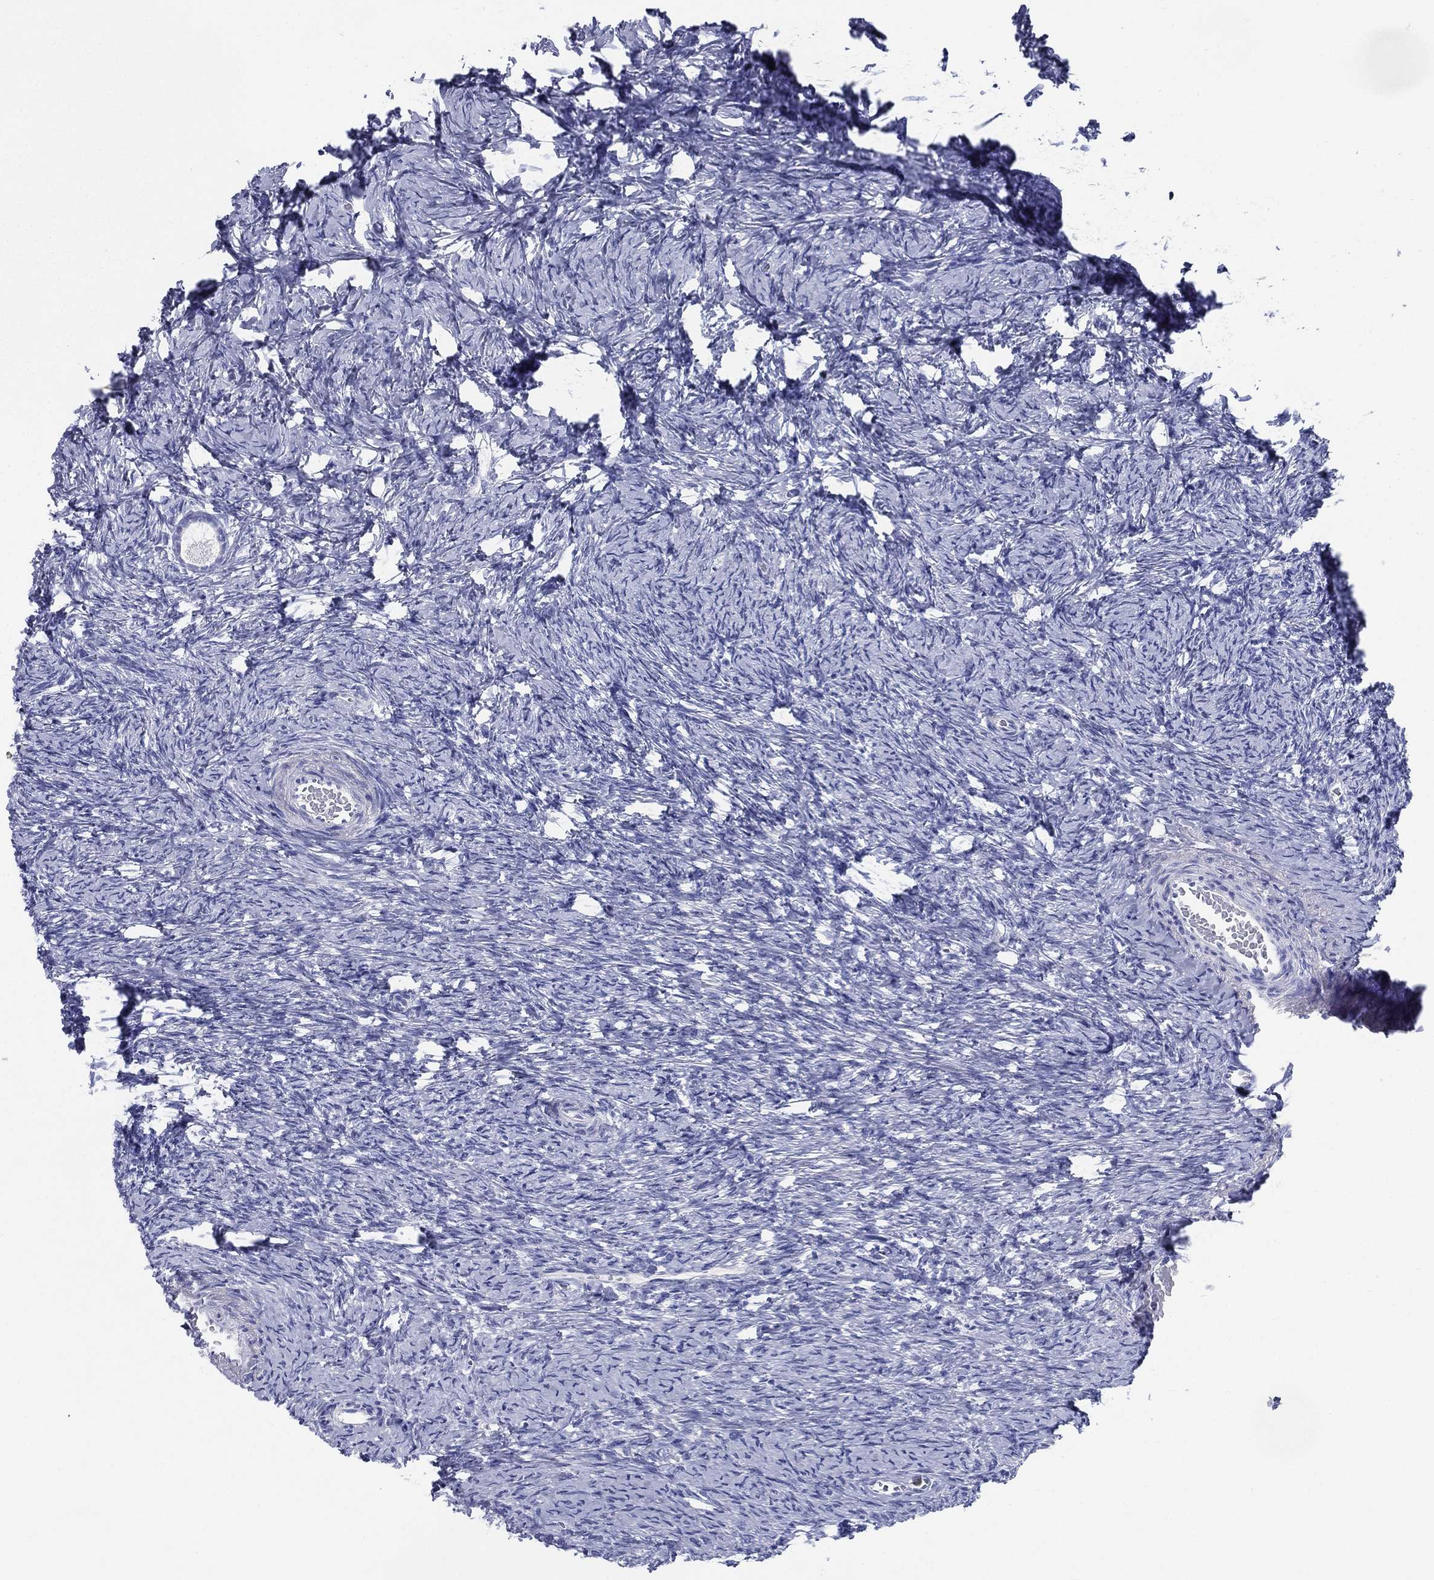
{"staining": {"intensity": "negative", "quantity": "none", "location": "none"}, "tissue": "ovary", "cell_type": "Follicle cells", "image_type": "normal", "snomed": [{"axis": "morphology", "description": "Normal tissue, NOS"}, {"axis": "topography", "description": "Ovary"}], "caption": "The histopathology image reveals no significant expression in follicle cells of ovary.", "gene": "DEFB121", "patient": {"sex": "female", "age": 39}}